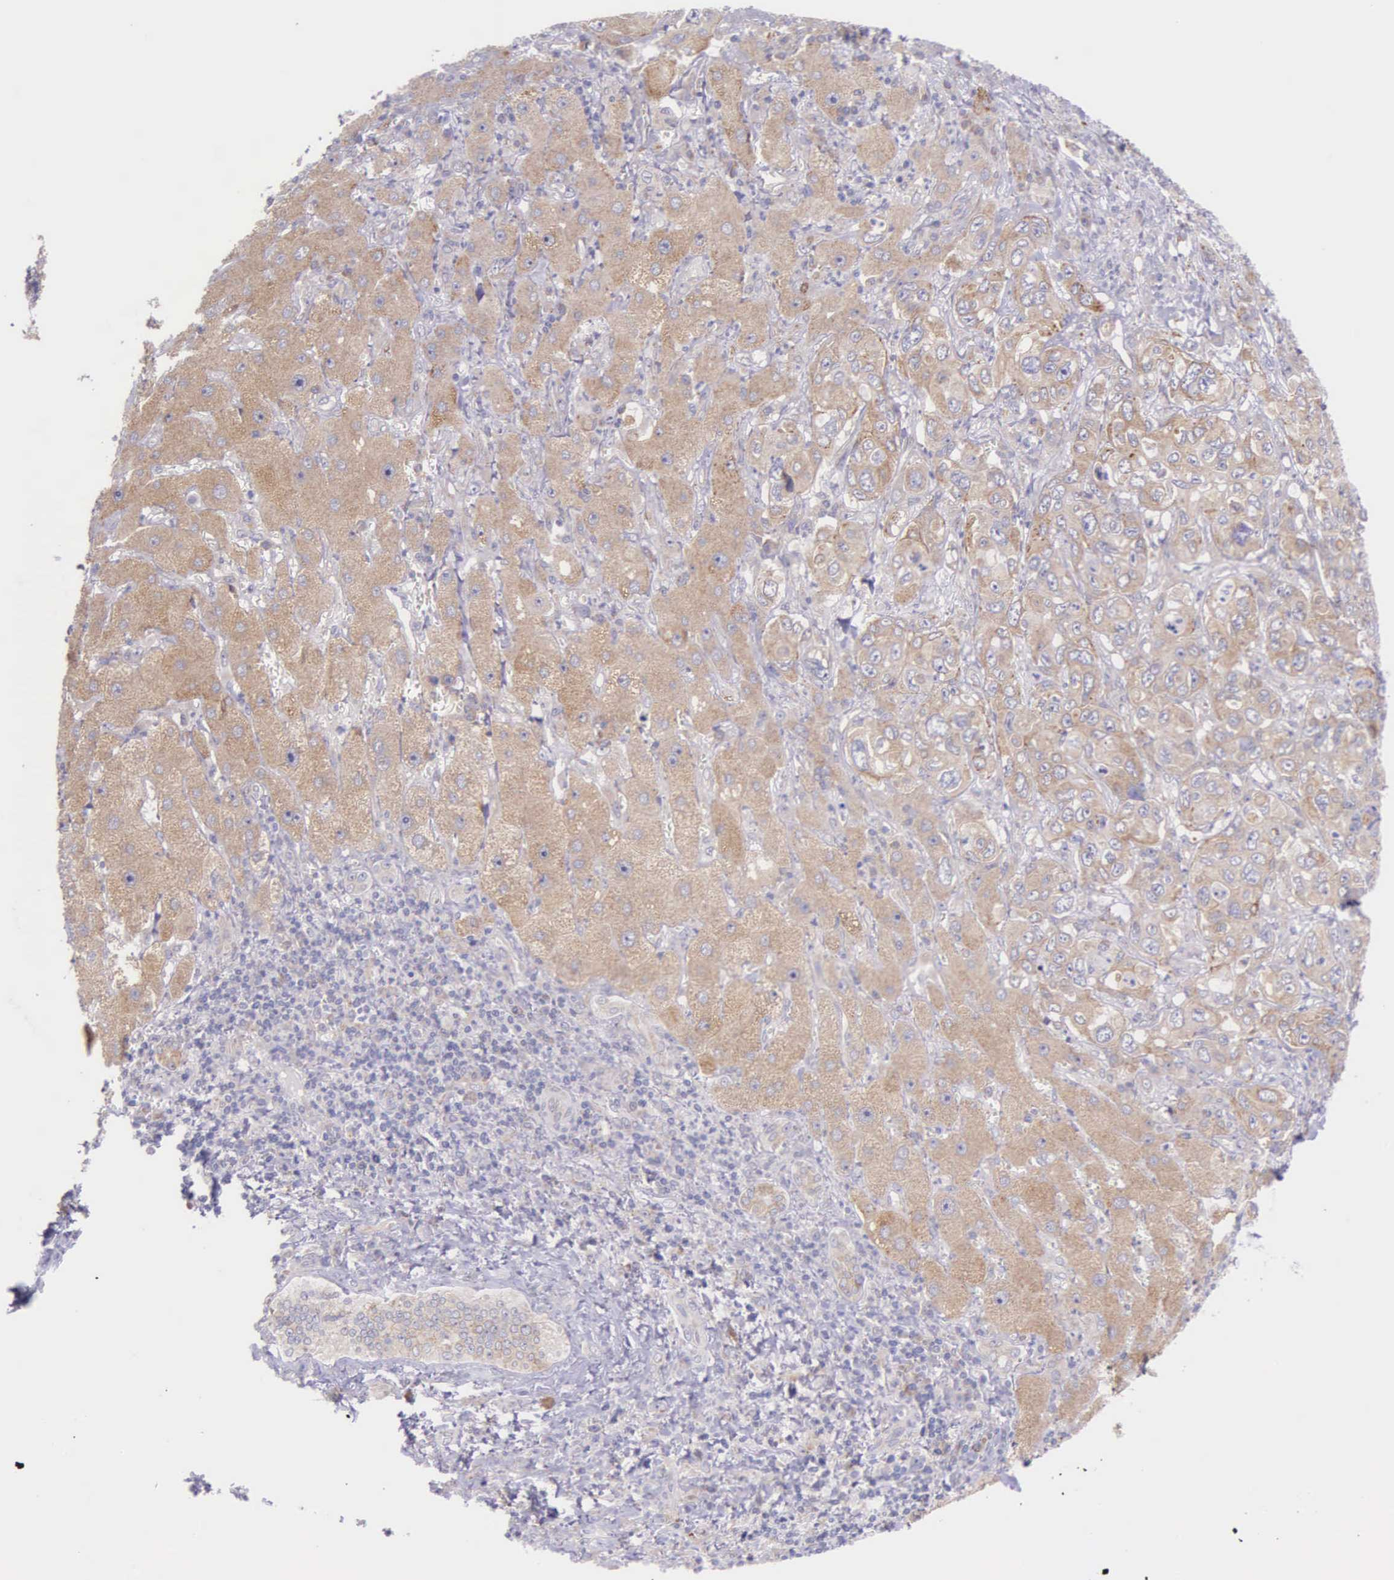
{"staining": {"intensity": "weak", "quantity": ">75%", "location": "cytoplasmic/membranous"}, "tissue": "liver cancer", "cell_type": "Tumor cells", "image_type": "cancer", "snomed": [{"axis": "morphology", "description": "Cholangiocarcinoma"}, {"axis": "topography", "description": "Liver"}], "caption": "Liver cancer stained with DAB IHC demonstrates low levels of weak cytoplasmic/membranous staining in about >75% of tumor cells.", "gene": "NSDHL", "patient": {"sex": "female", "age": 79}}